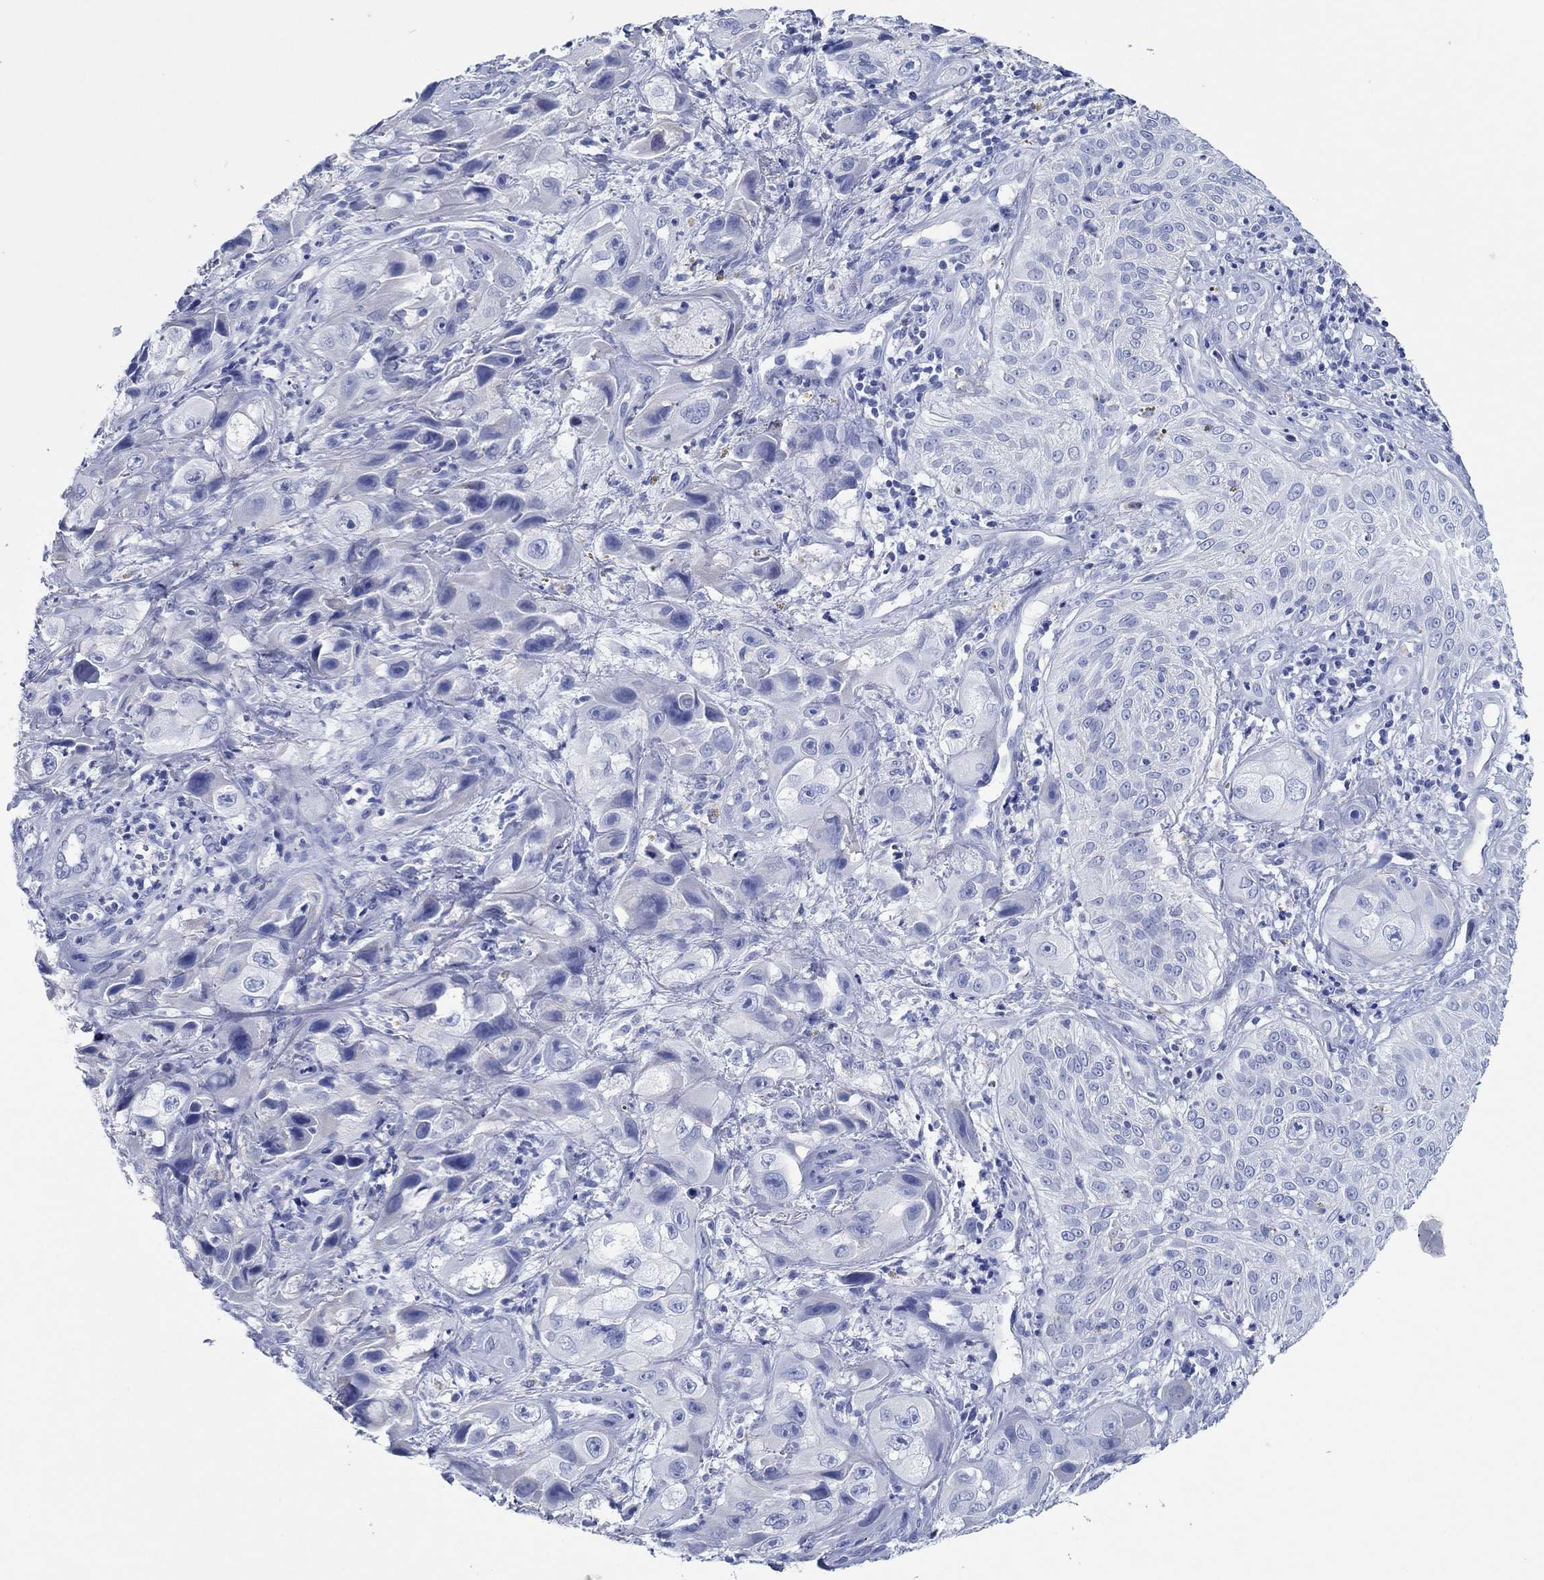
{"staining": {"intensity": "negative", "quantity": "none", "location": "none"}, "tissue": "skin cancer", "cell_type": "Tumor cells", "image_type": "cancer", "snomed": [{"axis": "morphology", "description": "Squamous cell carcinoma, NOS"}, {"axis": "topography", "description": "Skin"}, {"axis": "topography", "description": "Subcutis"}], "caption": "A histopathology image of human skin cancer (squamous cell carcinoma) is negative for staining in tumor cells.", "gene": "HCRT", "patient": {"sex": "male", "age": 73}}